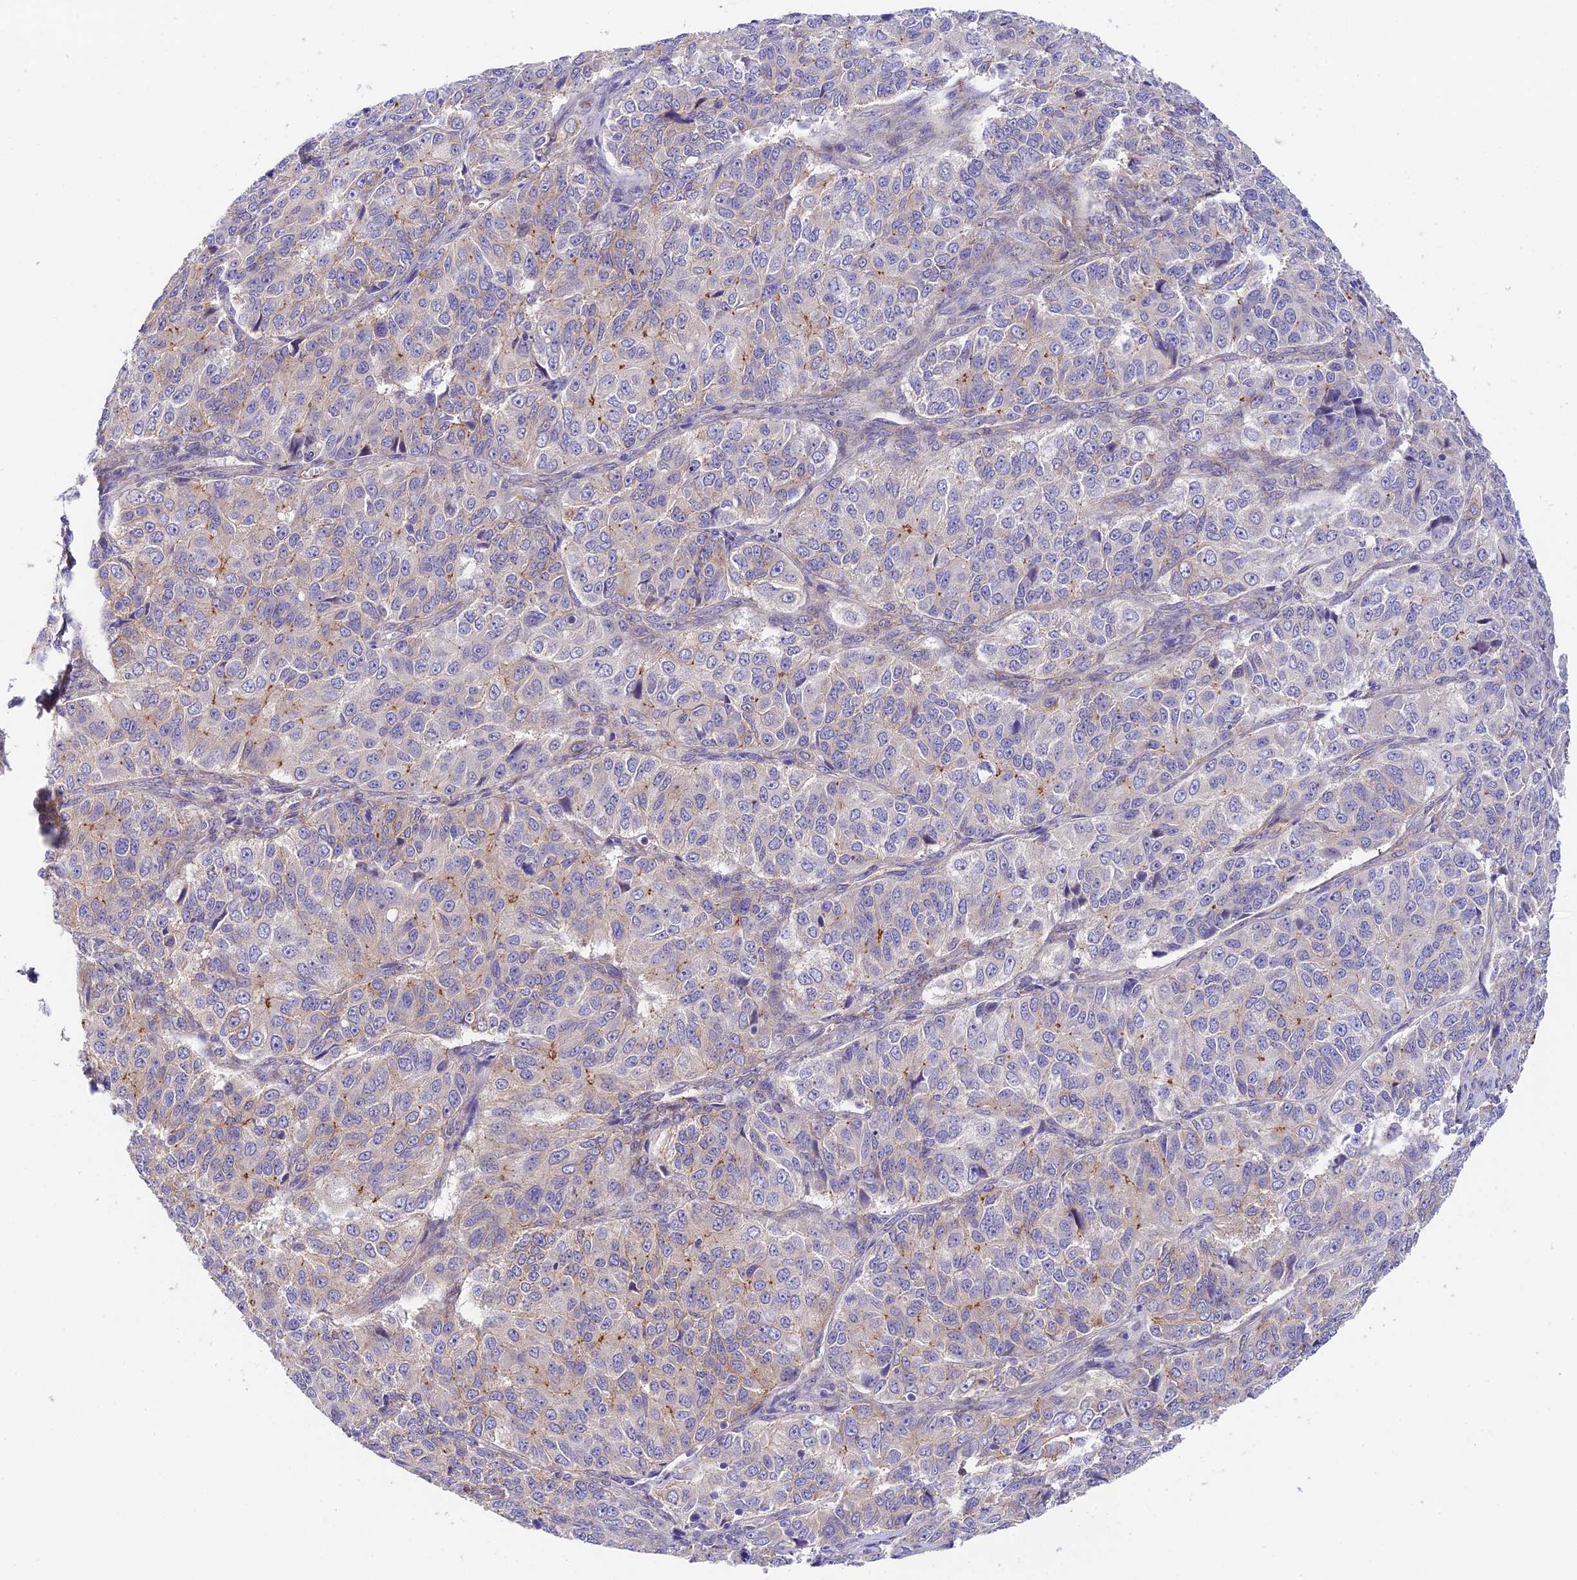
{"staining": {"intensity": "weak", "quantity": "<25%", "location": "cytoplasmic/membranous"}, "tissue": "ovarian cancer", "cell_type": "Tumor cells", "image_type": "cancer", "snomed": [{"axis": "morphology", "description": "Carcinoma, endometroid"}, {"axis": "topography", "description": "Ovary"}], "caption": "DAB (3,3'-diaminobenzidine) immunohistochemical staining of ovarian cancer (endometroid carcinoma) displays no significant positivity in tumor cells. (Immunohistochemistry, brightfield microscopy, high magnification).", "gene": "ANKRD50", "patient": {"sex": "female", "age": 51}}